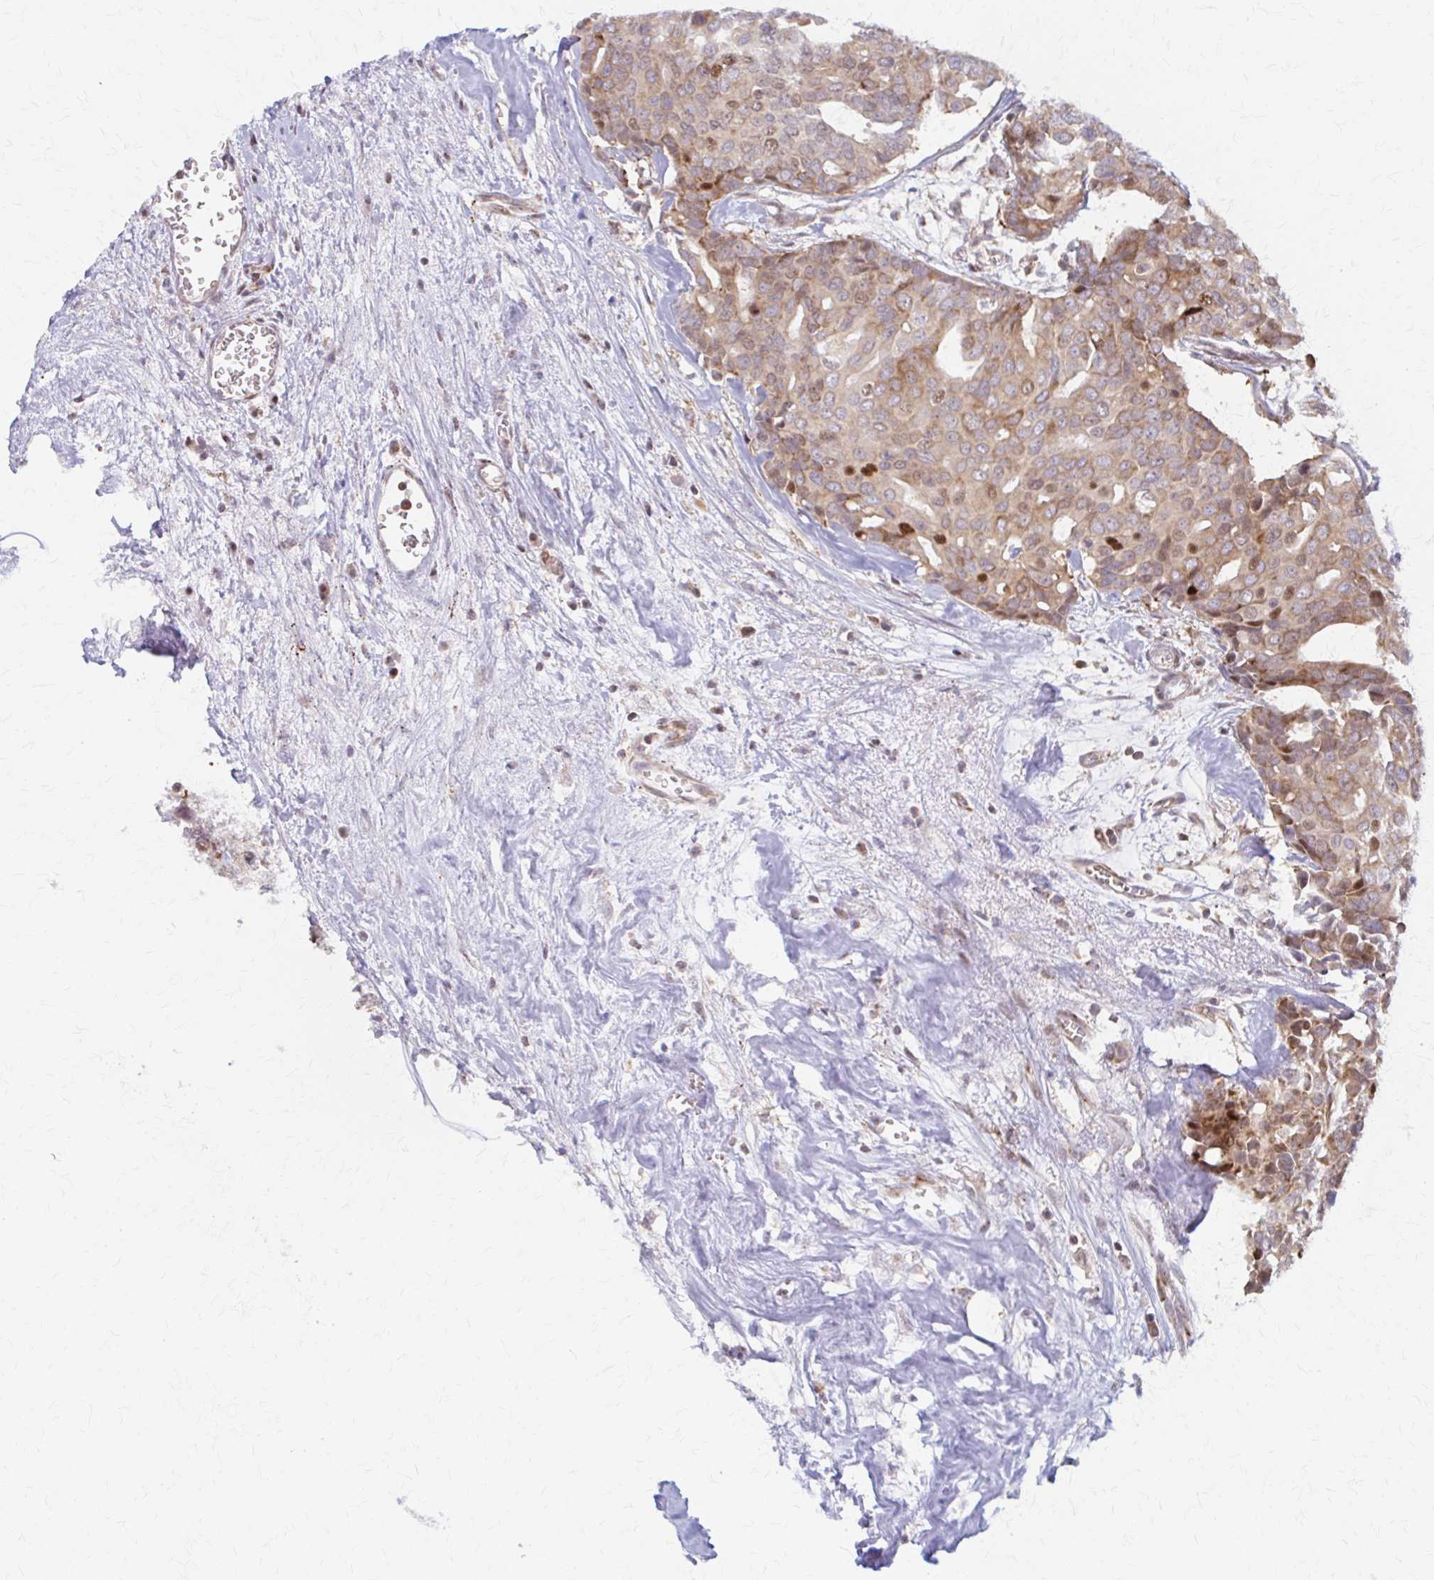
{"staining": {"intensity": "weak", "quantity": ">75%", "location": "cytoplasmic/membranous"}, "tissue": "breast cancer", "cell_type": "Tumor cells", "image_type": "cancer", "snomed": [{"axis": "morphology", "description": "Duct carcinoma"}, {"axis": "topography", "description": "Breast"}], "caption": "Brown immunohistochemical staining in invasive ductal carcinoma (breast) reveals weak cytoplasmic/membranous expression in about >75% of tumor cells. The staining was performed using DAB, with brown indicating positive protein expression. Nuclei are stained blue with hematoxylin.", "gene": "ARHGAP35", "patient": {"sex": "female", "age": 54}}